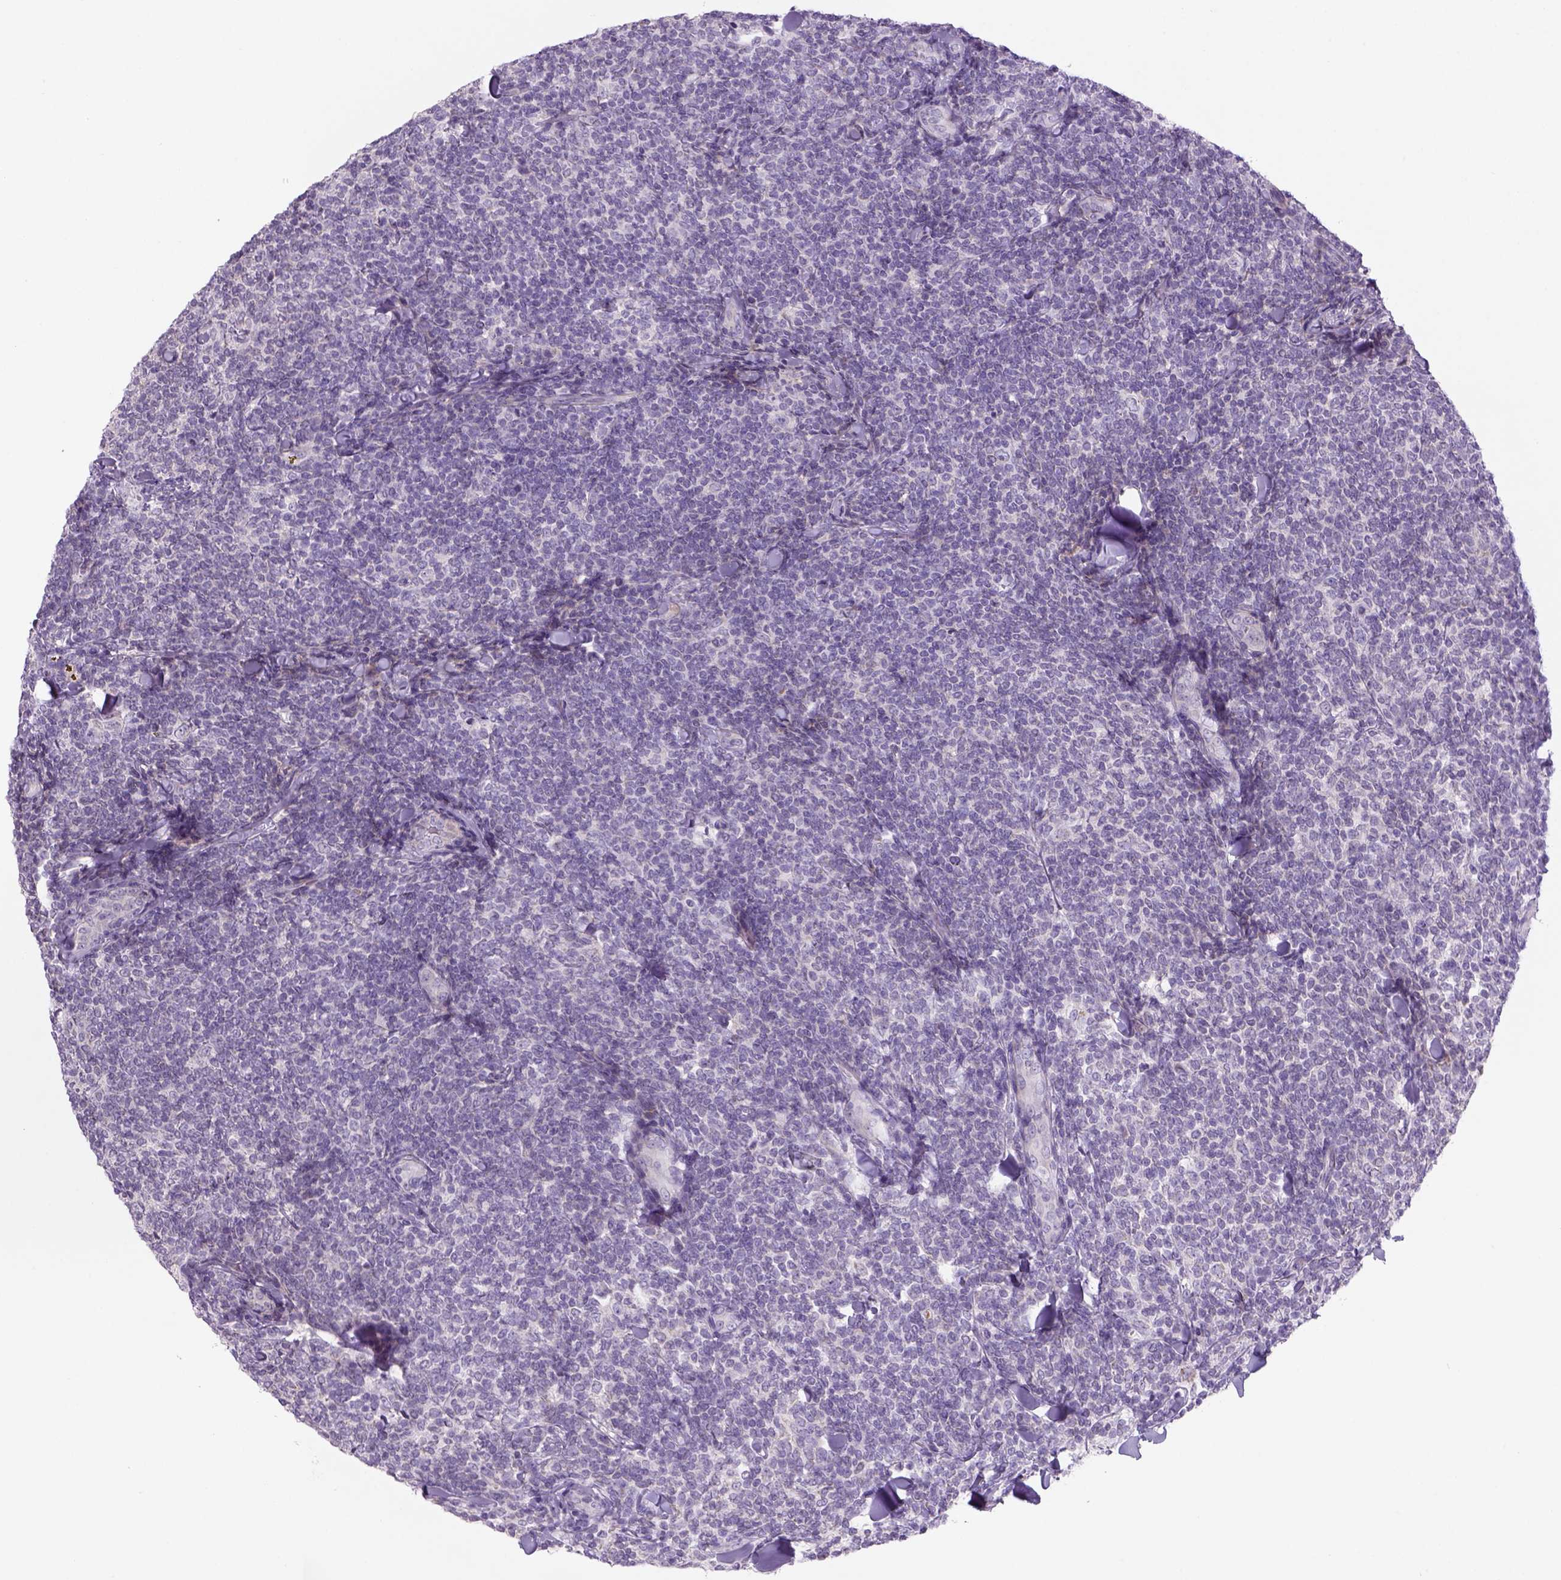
{"staining": {"intensity": "negative", "quantity": "none", "location": "none"}, "tissue": "lymphoma", "cell_type": "Tumor cells", "image_type": "cancer", "snomed": [{"axis": "morphology", "description": "Malignant lymphoma, non-Hodgkin's type, Low grade"}, {"axis": "topography", "description": "Lymph node"}], "caption": "This is an immunohistochemistry image of lymphoma. There is no expression in tumor cells.", "gene": "ADGRV1", "patient": {"sex": "female", "age": 56}}